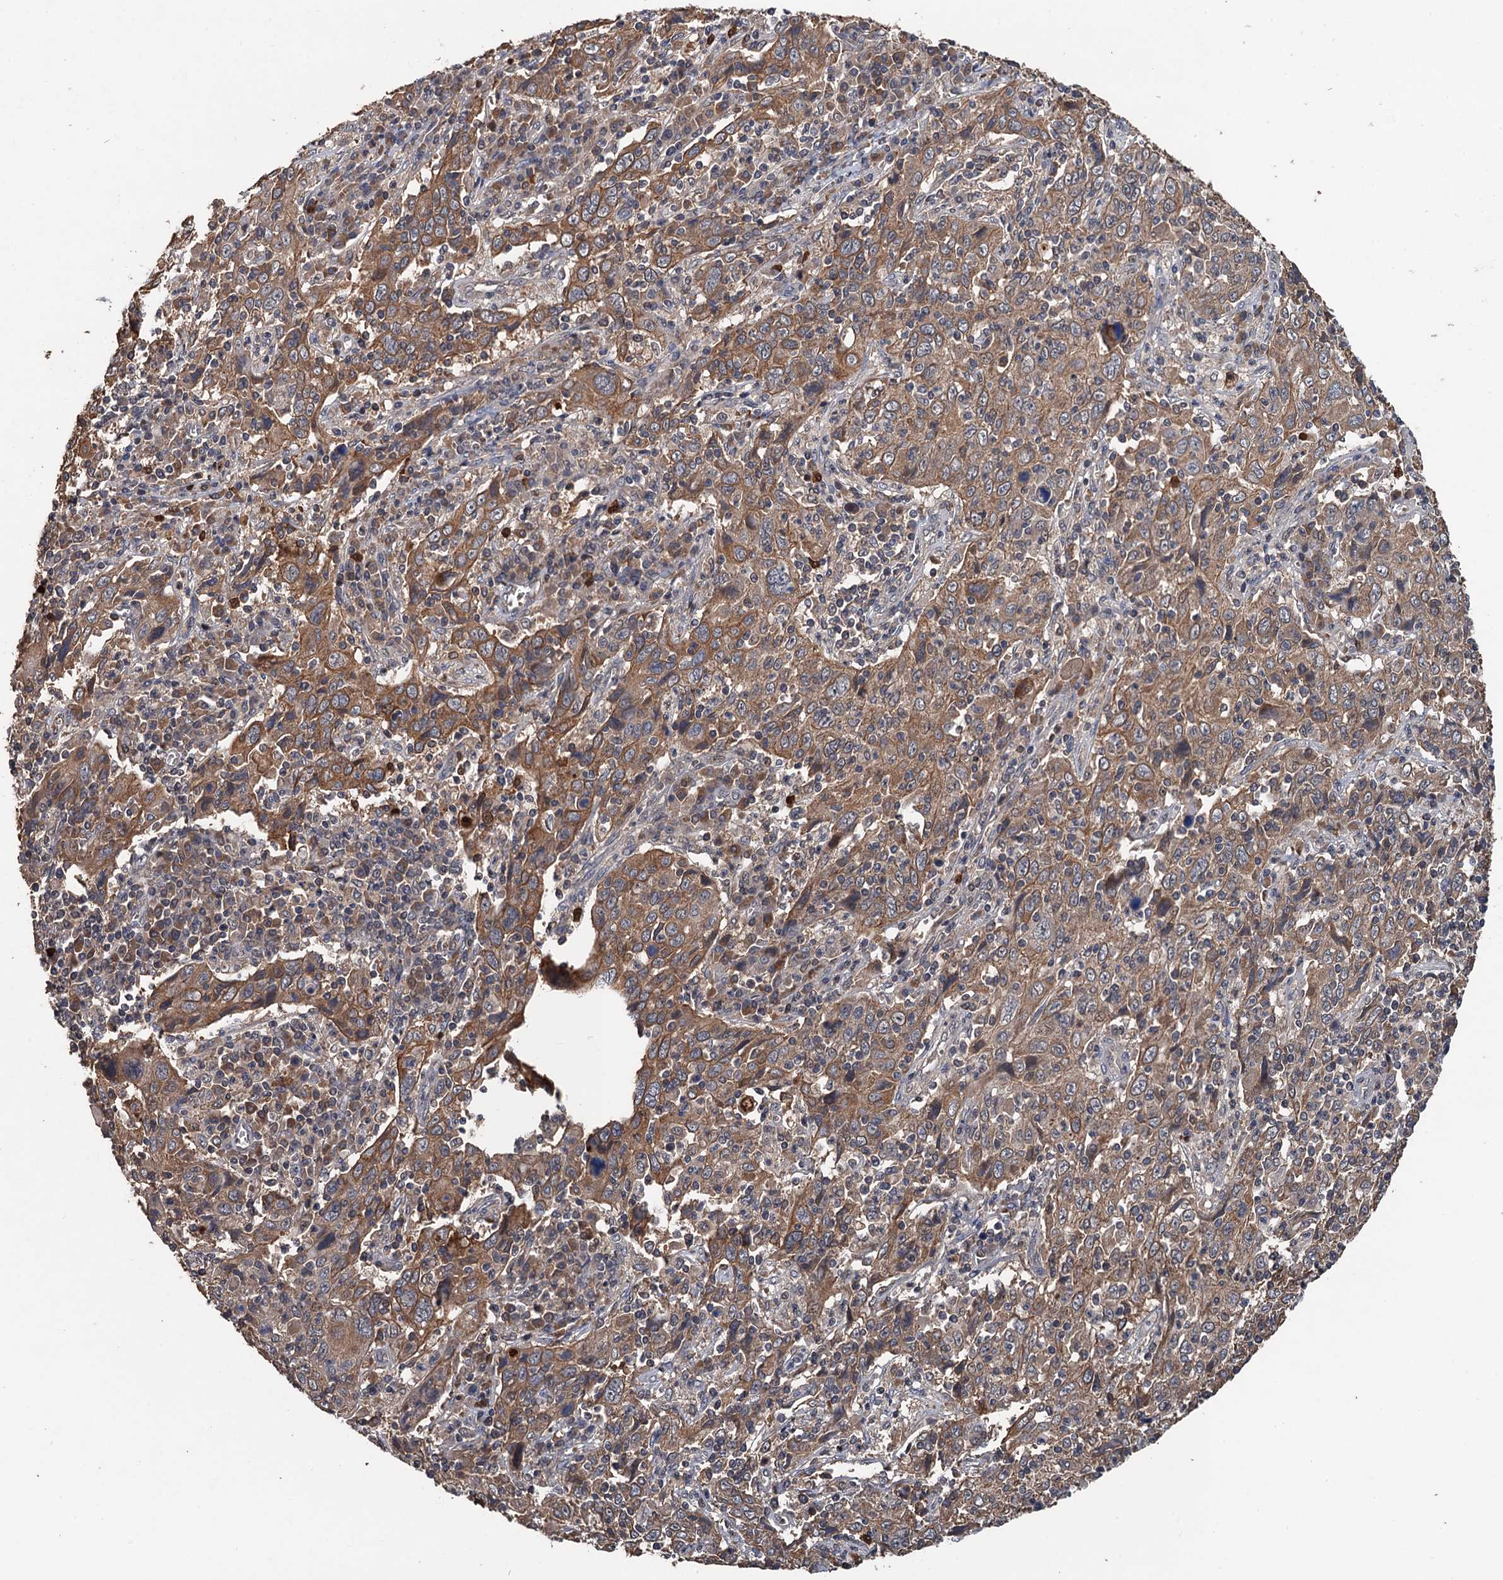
{"staining": {"intensity": "moderate", "quantity": ">75%", "location": "cytoplasmic/membranous"}, "tissue": "cervical cancer", "cell_type": "Tumor cells", "image_type": "cancer", "snomed": [{"axis": "morphology", "description": "Squamous cell carcinoma, NOS"}, {"axis": "topography", "description": "Cervix"}], "caption": "Moderate cytoplasmic/membranous expression for a protein is appreciated in approximately >75% of tumor cells of cervical squamous cell carcinoma using immunohistochemistry.", "gene": "ZNF438", "patient": {"sex": "female", "age": 46}}